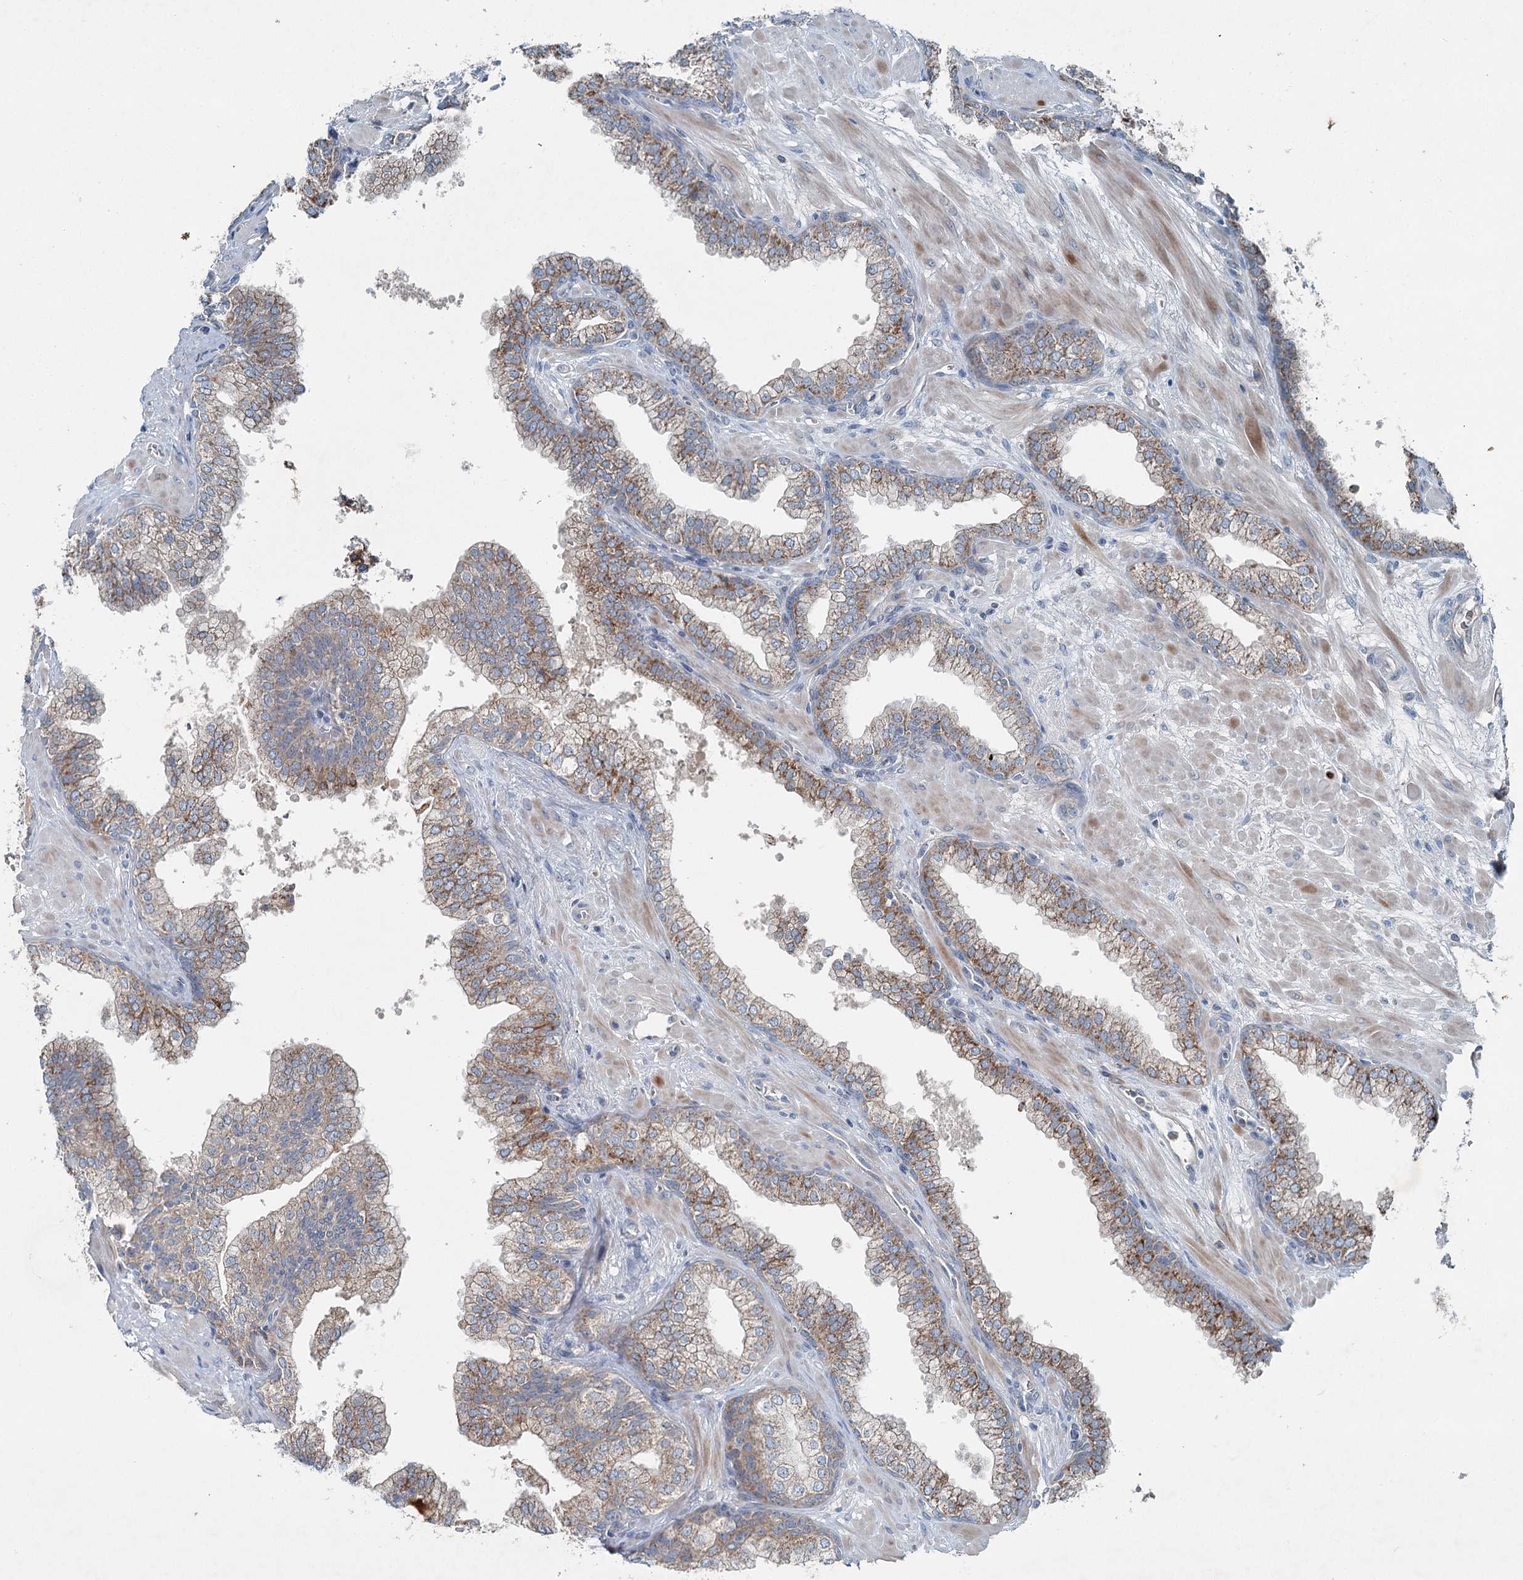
{"staining": {"intensity": "moderate", "quantity": ">75%", "location": "cytoplasmic/membranous"}, "tissue": "prostate", "cell_type": "Glandular cells", "image_type": "normal", "snomed": [{"axis": "morphology", "description": "Normal tissue, NOS"}, {"axis": "topography", "description": "Prostate"}], "caption": "Prostate stained with IHC reveals moderate cytoplasmic/membranous staining in approximately >75% of glandular cells.", "gene": "CHCHD5", "patient": {"sex": "male", "age": 60}}